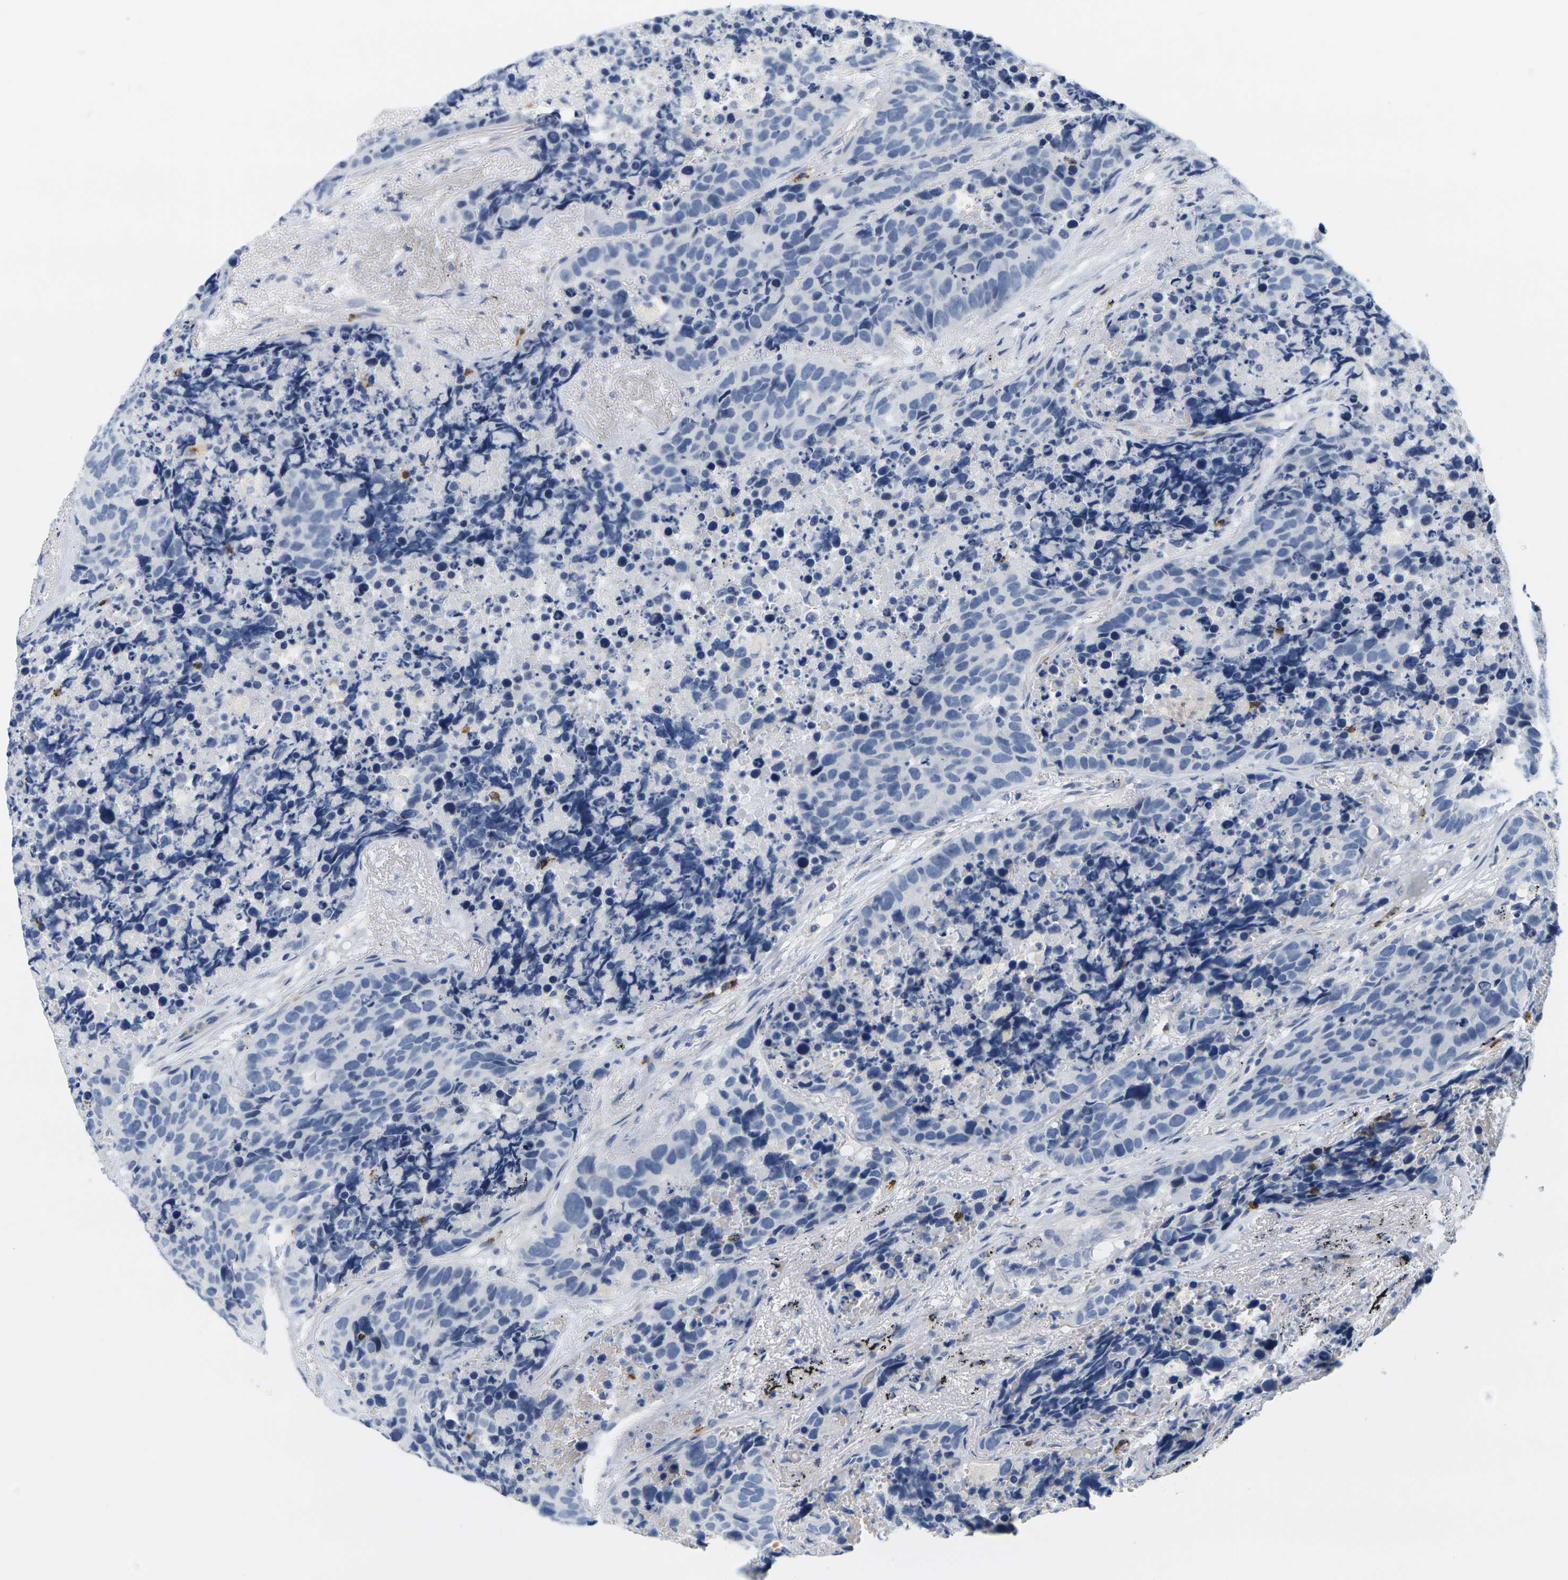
{"staining": {"intensity": "negative", "quantity": "none", "location": "none"}, "tissue": "carcinoid", "cell_type": "Tumor cells", "image_type": "cancer", "snomed": [{"axis": "morphology", "description": "Carcinoid, malignant, NOS"}, {"axis": "topography", "description": "Lung"}], "caption": "DAB (3,3'-diaminobenzidine) immunohistochemical staining of human carcinoid reveals no significant staining in tumor cells.", "gene": "KLK5", "patient": {"sex": "male", "age": 60}}